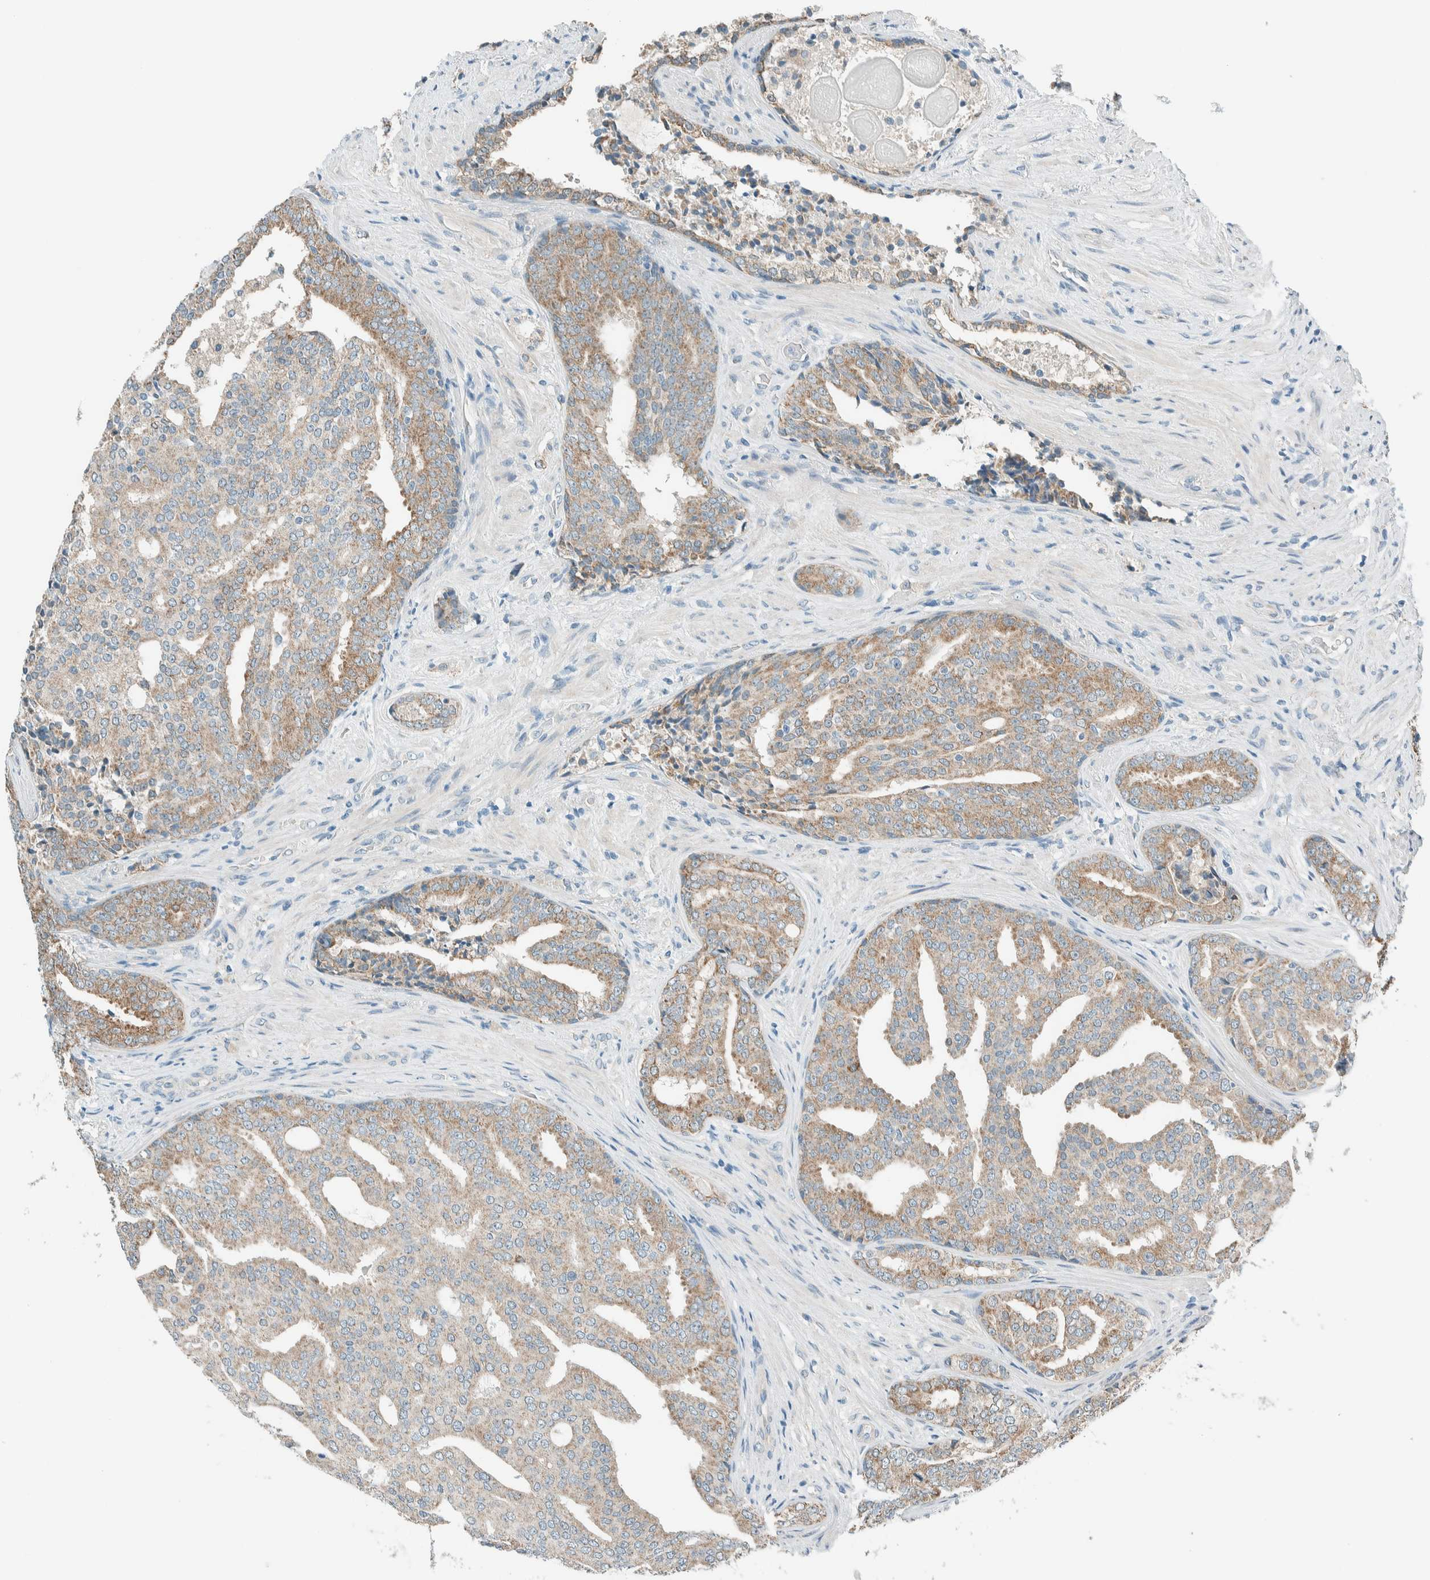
{"staining": {"intensity": "weak", "quantity": ">75%", "location": "cytoplasmic/membranous"}, "tissue": "prostate cancer", "cell_type": "Tumor cells", "image_type": "cancer", "snomed": [{"axis": "morphology", "description": "Adenocarcinoma, High grade"}, {"axis": "topography", "description": "Prostate"}], "caption": "High-magnification brightfield microscopy of prostate adenocarcinoma (high-grade) stained with DAB (brown) and counterstained with hematoxylin (blue). tumor cells exhibit weak cytoplasmic/membranous staining is seen in approximately>75% of cells. (DAB = brown stain, brightfield microscopy at high magnification).", "gene": "ALDH7A1", "patient": {"sex": "male", "age": 71}}